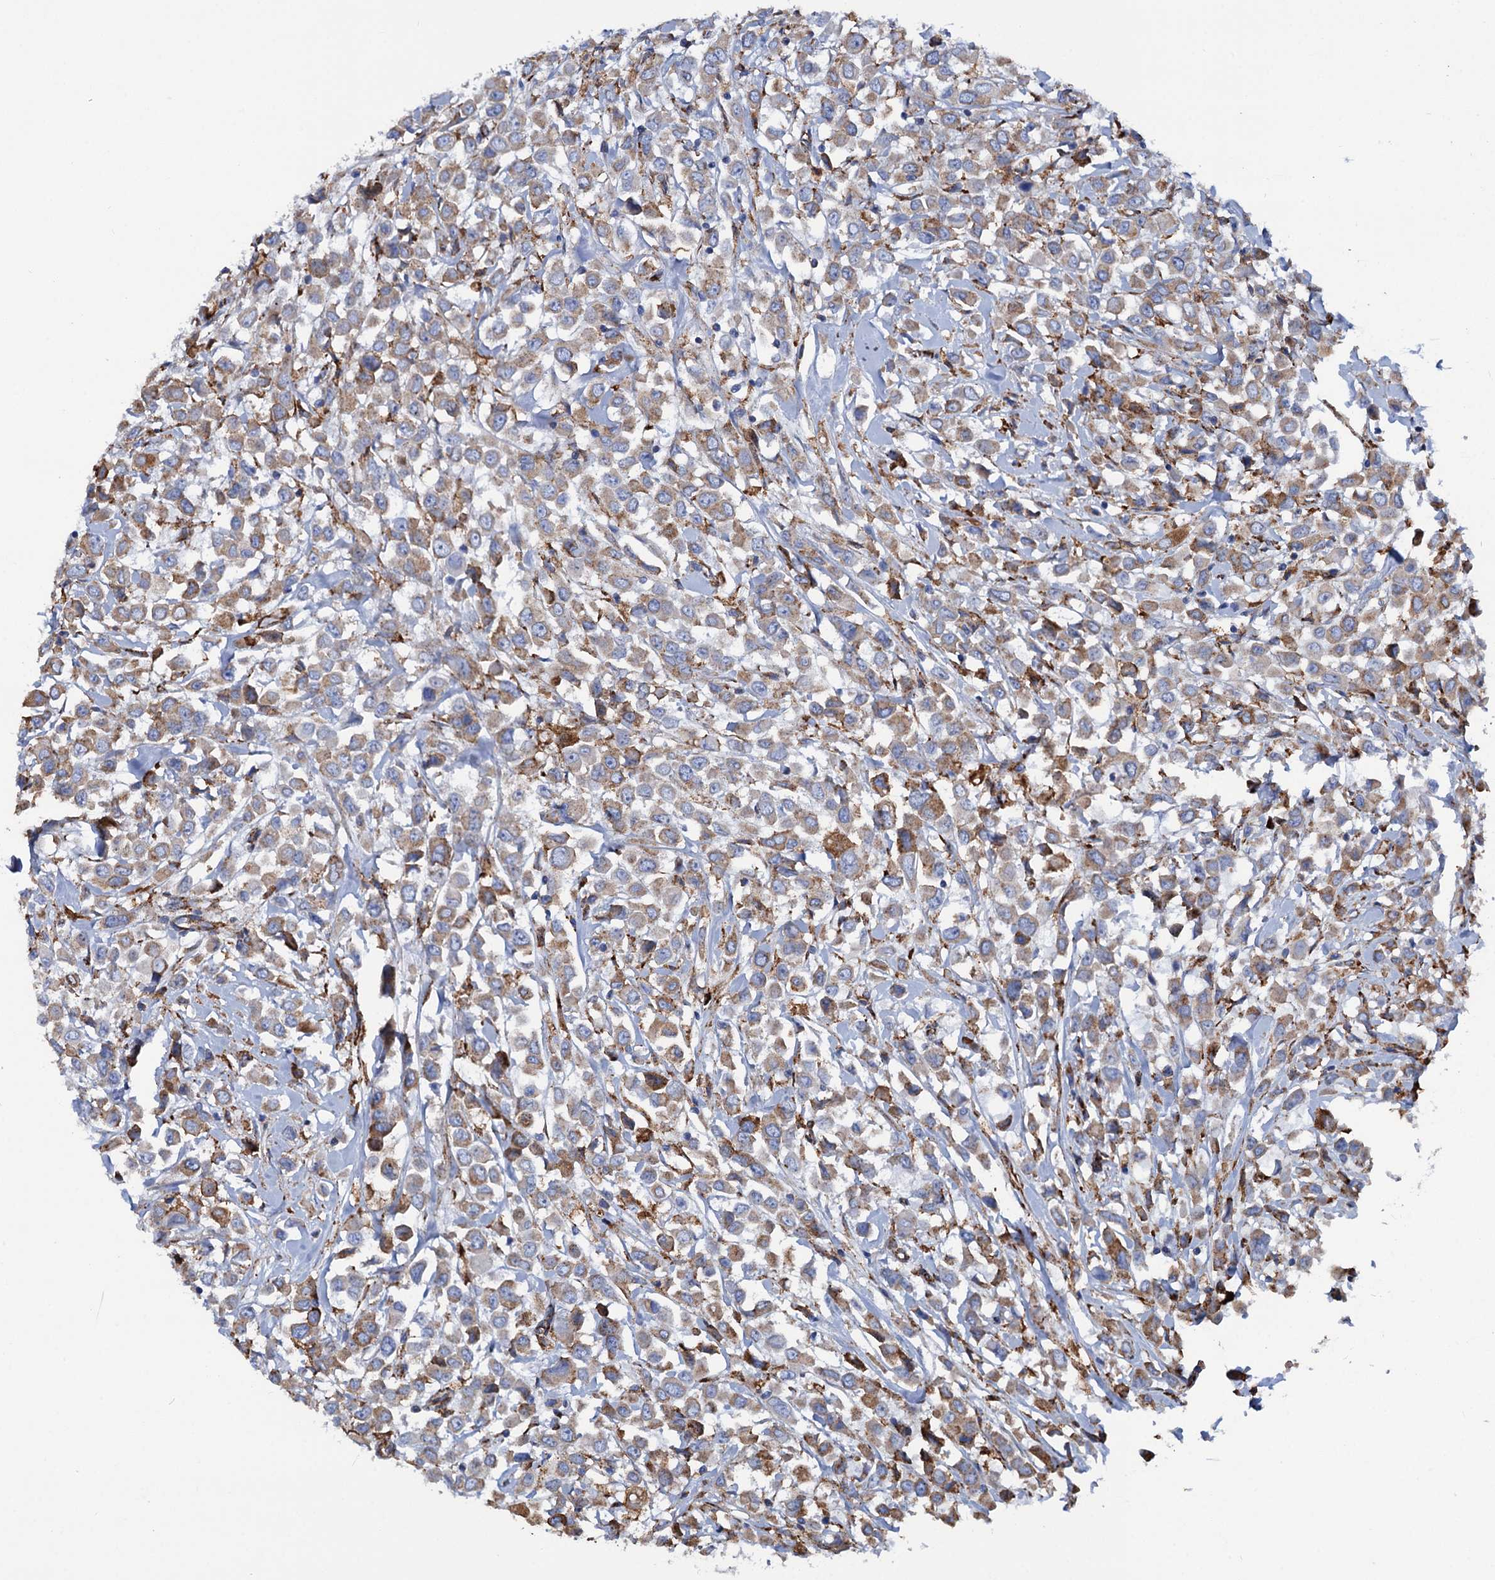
{"staining": {"intensity": "moderate", "quantity": ">75%", "location": "cytoplasmic/membranous"}, "tissue": "breast cancer", "cell_type": "Tumor cells", "image_type": "cancer", "snomed": [{"axis": "morphology", "description": "Duct carcinoma"}, {"axis": "topography", "description": "Breast"}], "caption": "DAB immunohistochemical staining of breast intraductal carcinoma exhibits moderate cytoplasmic/membranous protein expression in approximately >75% of tumor cells.", "gene": "SHE", "patient": {"sex": "female", "age": 61}}